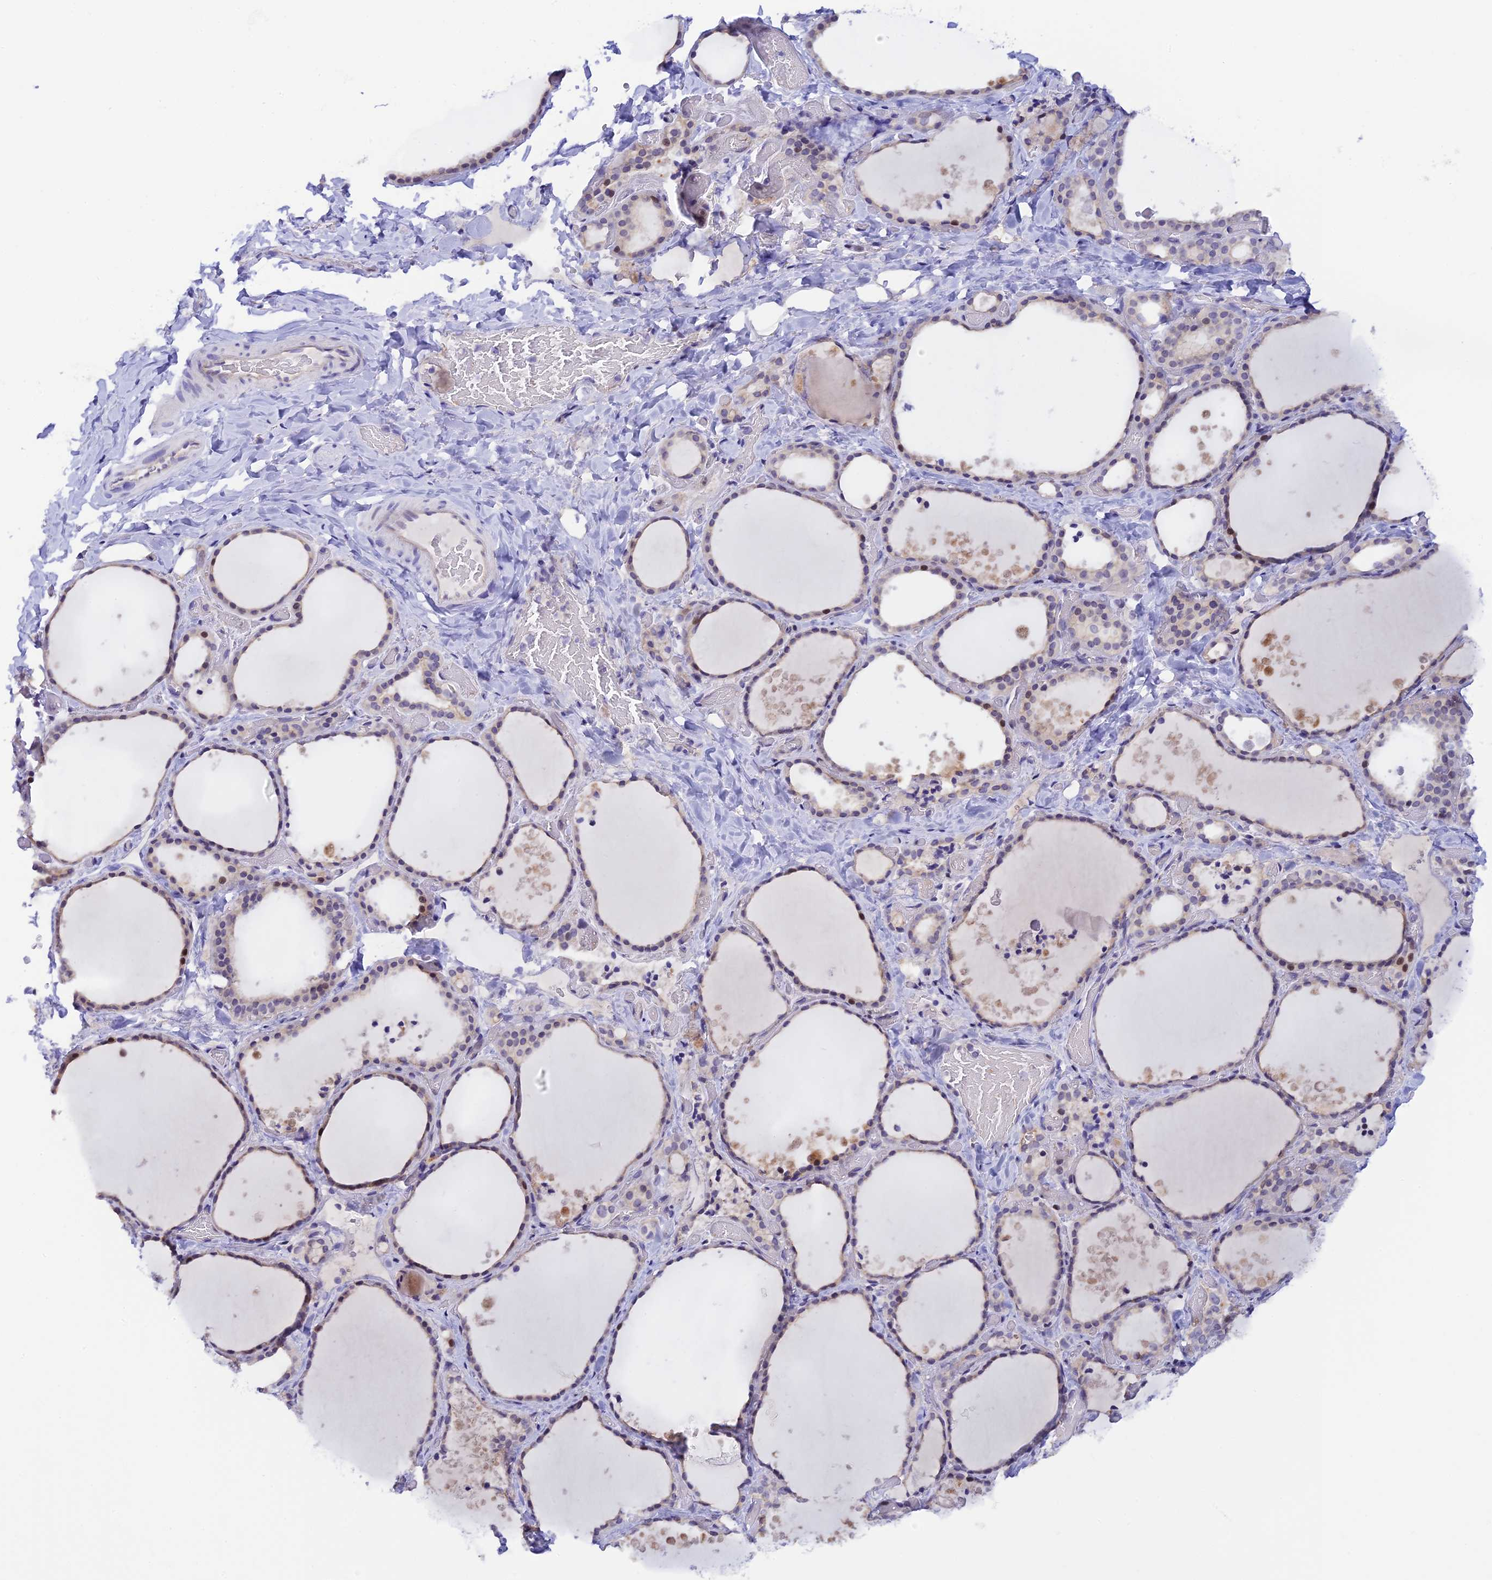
{"staining": {"intensity": "moderate", "quantity": "25%-75%", "location": "nuclear"}, "tissue": "thyroid gland", "cell_type": "Glandular cells", "image_type": "normal", "snomed": [{"axis": "morphology", "description": "Normal tissue, NOS"}, {"axis": "topography", "description": "Thyroid gland"}], "caption": "A brown stain shows moderate nuclear expression of a protein in glandular cells of unremarkable thyroid gland. (Brightfield microscopy of DAB IHC at high magnification).", "gene": "RASGEF1B", "patient": {"sex": "female", "age": 44}}